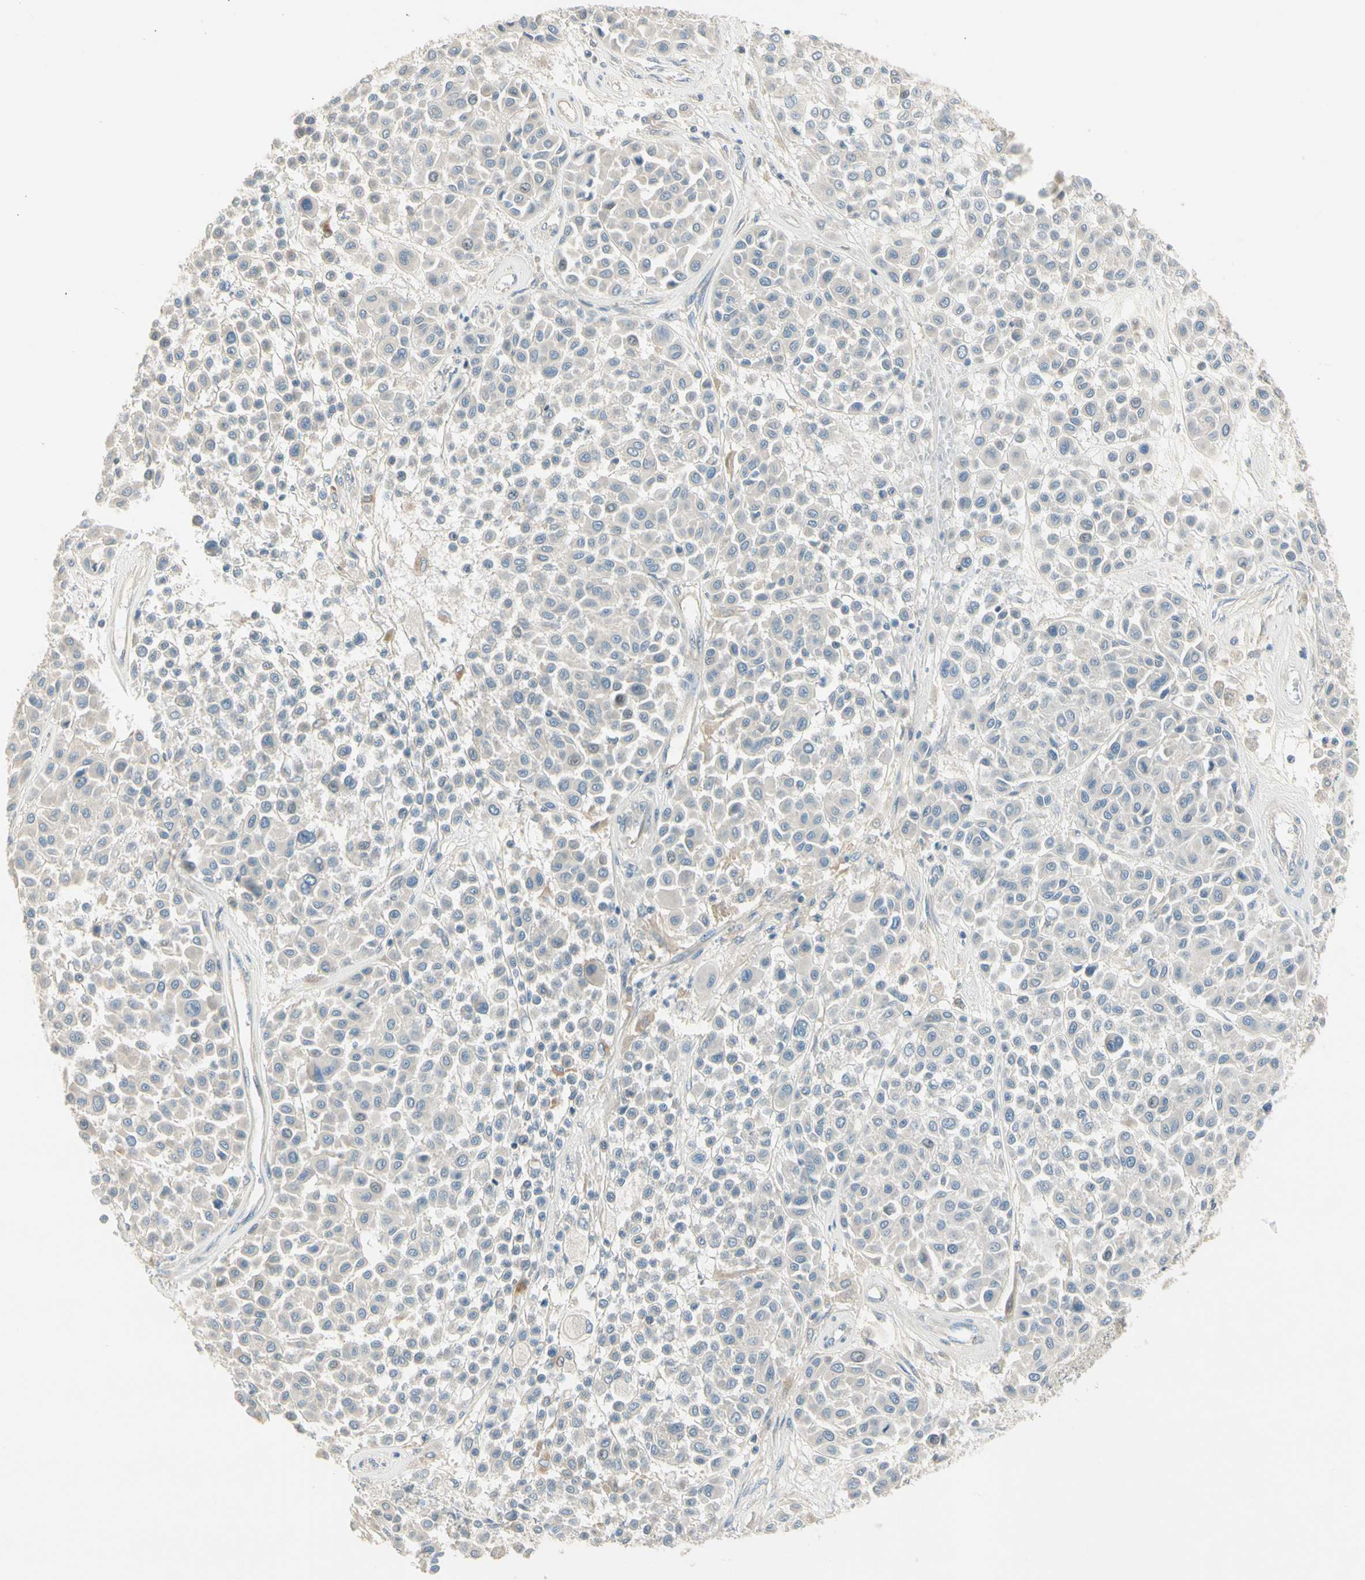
{"staining": {"intensity": "negative", "quantity": "none", "location": "none"}, "tissue": "melanoma", "cell_type": "Tumor cells", "image_type": "cancer", "snomed": [{"axis": "morphology", "description": "Malignant melanoma, Metastatic site"}, {"axis": "topography", "description": "Soft tissue"}], "caption": "A histopathology image of human malignant melanoma (metastatic site) is negative for staining in tumor cells.", "gene": "ADGRA3", "patient": {"sex": "male", "age": 41}}